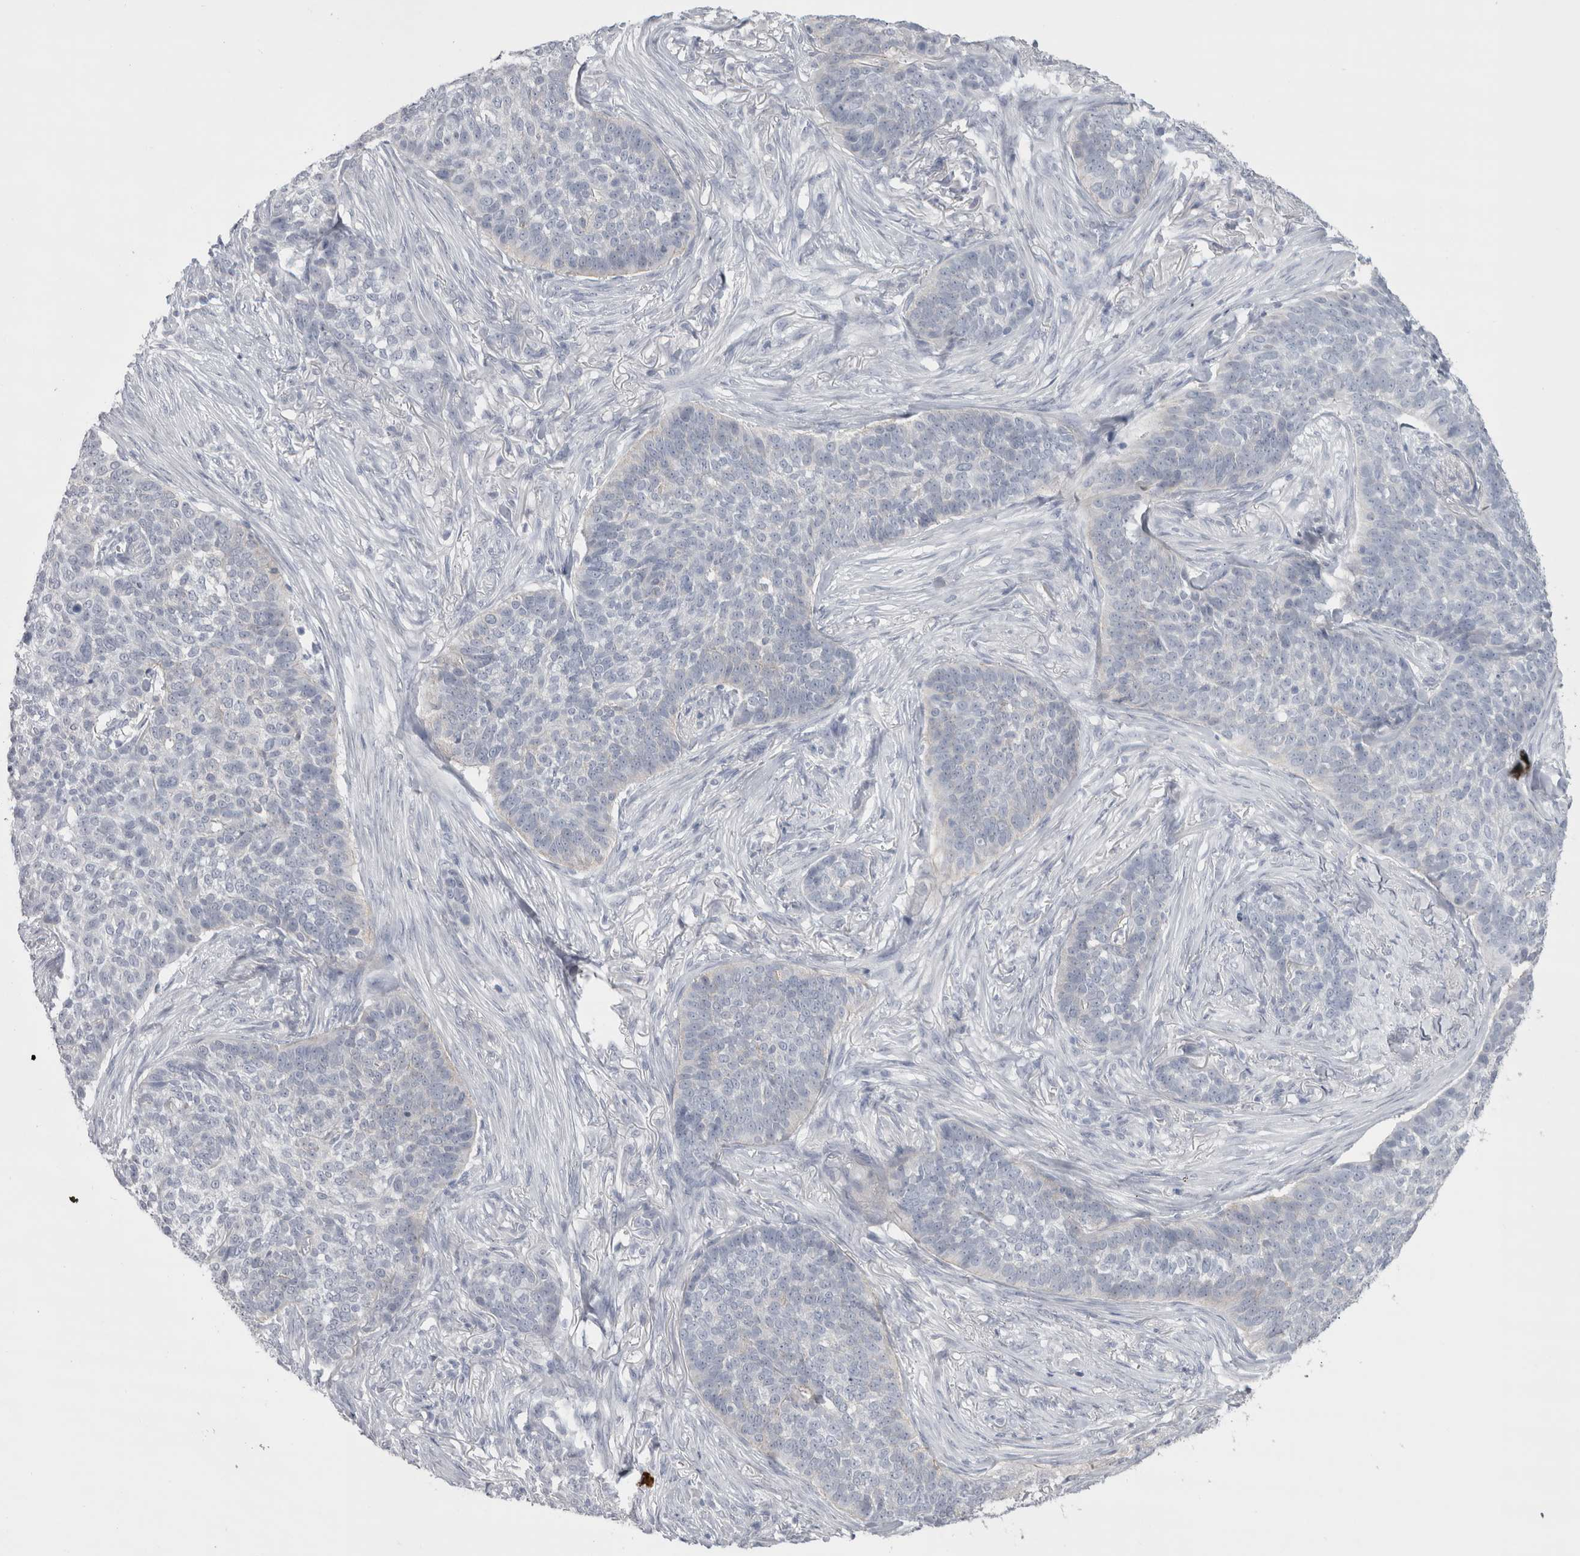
{"staining": {"intensity": "negative", "quantity": "none", "location": "none"}, "tissue": "skin cancer", "cell_type": "Tumor cells", "image_type": "cancer", "snomed": [{"axis": "morphology", "description": "Basal cell carcinoma"}, {"axis": "topography", "description": "Skin"}], "caption": "Immunohistochemical staining of skin cancer exhibits no significant staining in tumor cells. The staining is performed using DAB (3,3'-diaminobenzidine) brown chromogen with nuclei counter-stained in using hematoxylin.", "gene": "CDH17", "patient": {"sex": "male", "age": 85}}